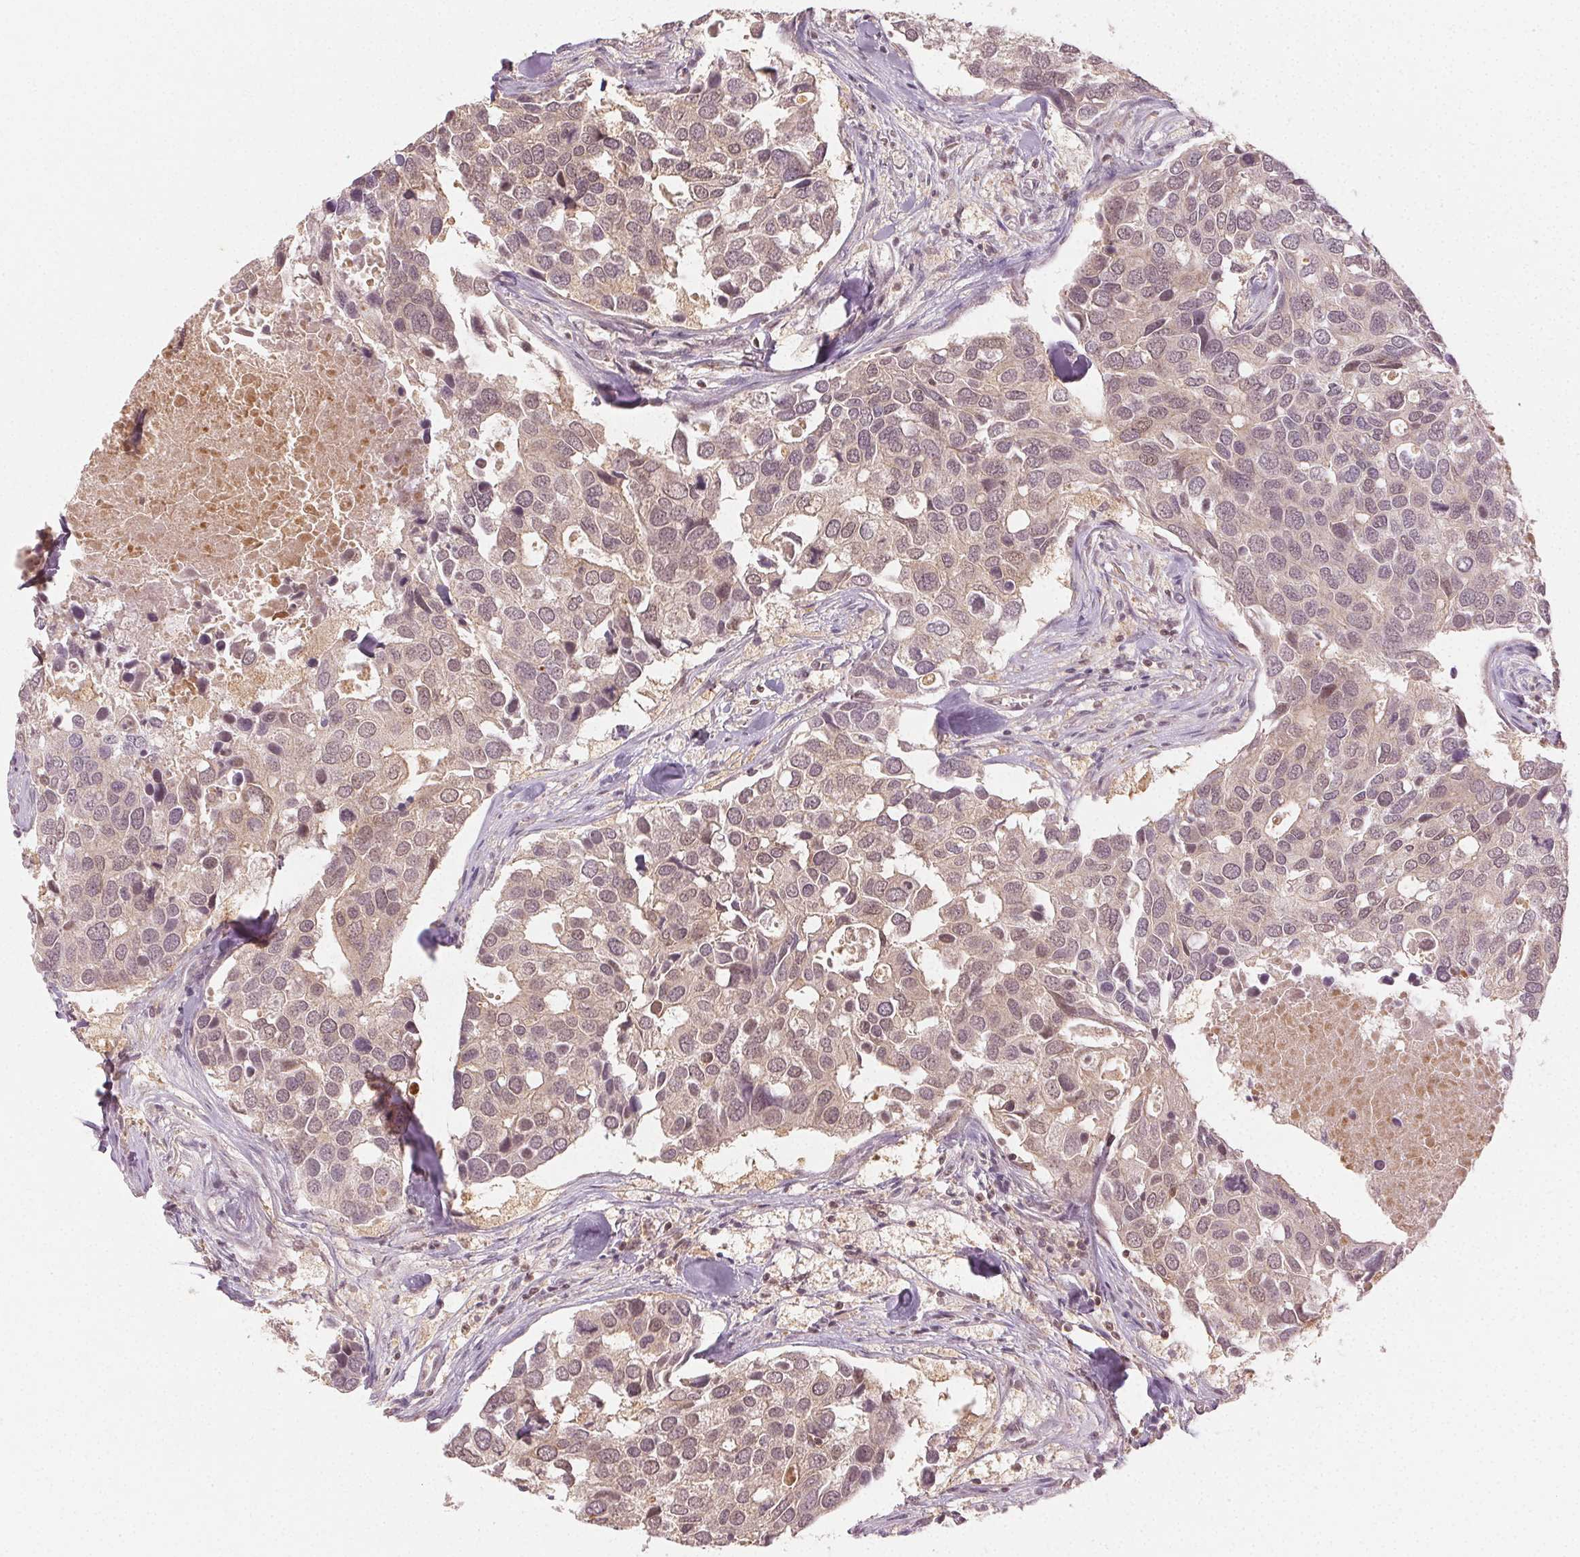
{"staining": {"intensity": "weak", "quantity": "25%-75%", "location": "cytoplasmic/membranous,nuclear"}, "tissue": "breast cancer", "cell_type": "Tumor cells", "image_type": "cancer", "snomed": [{"axis": "morphology", "description": "Duct carcinoma"}, {"axis": "topography", "description": "Breast"}], "caption": "Brown immunohistochemical staining in human breast cancer (infiltrating ductal carcinoma) displays weak cytoplasmic/membranous and nuclear positivity in about 25%-75% of tumor cells.", "gene": "MAPK14", "patient": {"sex": "female", "age": 83}}